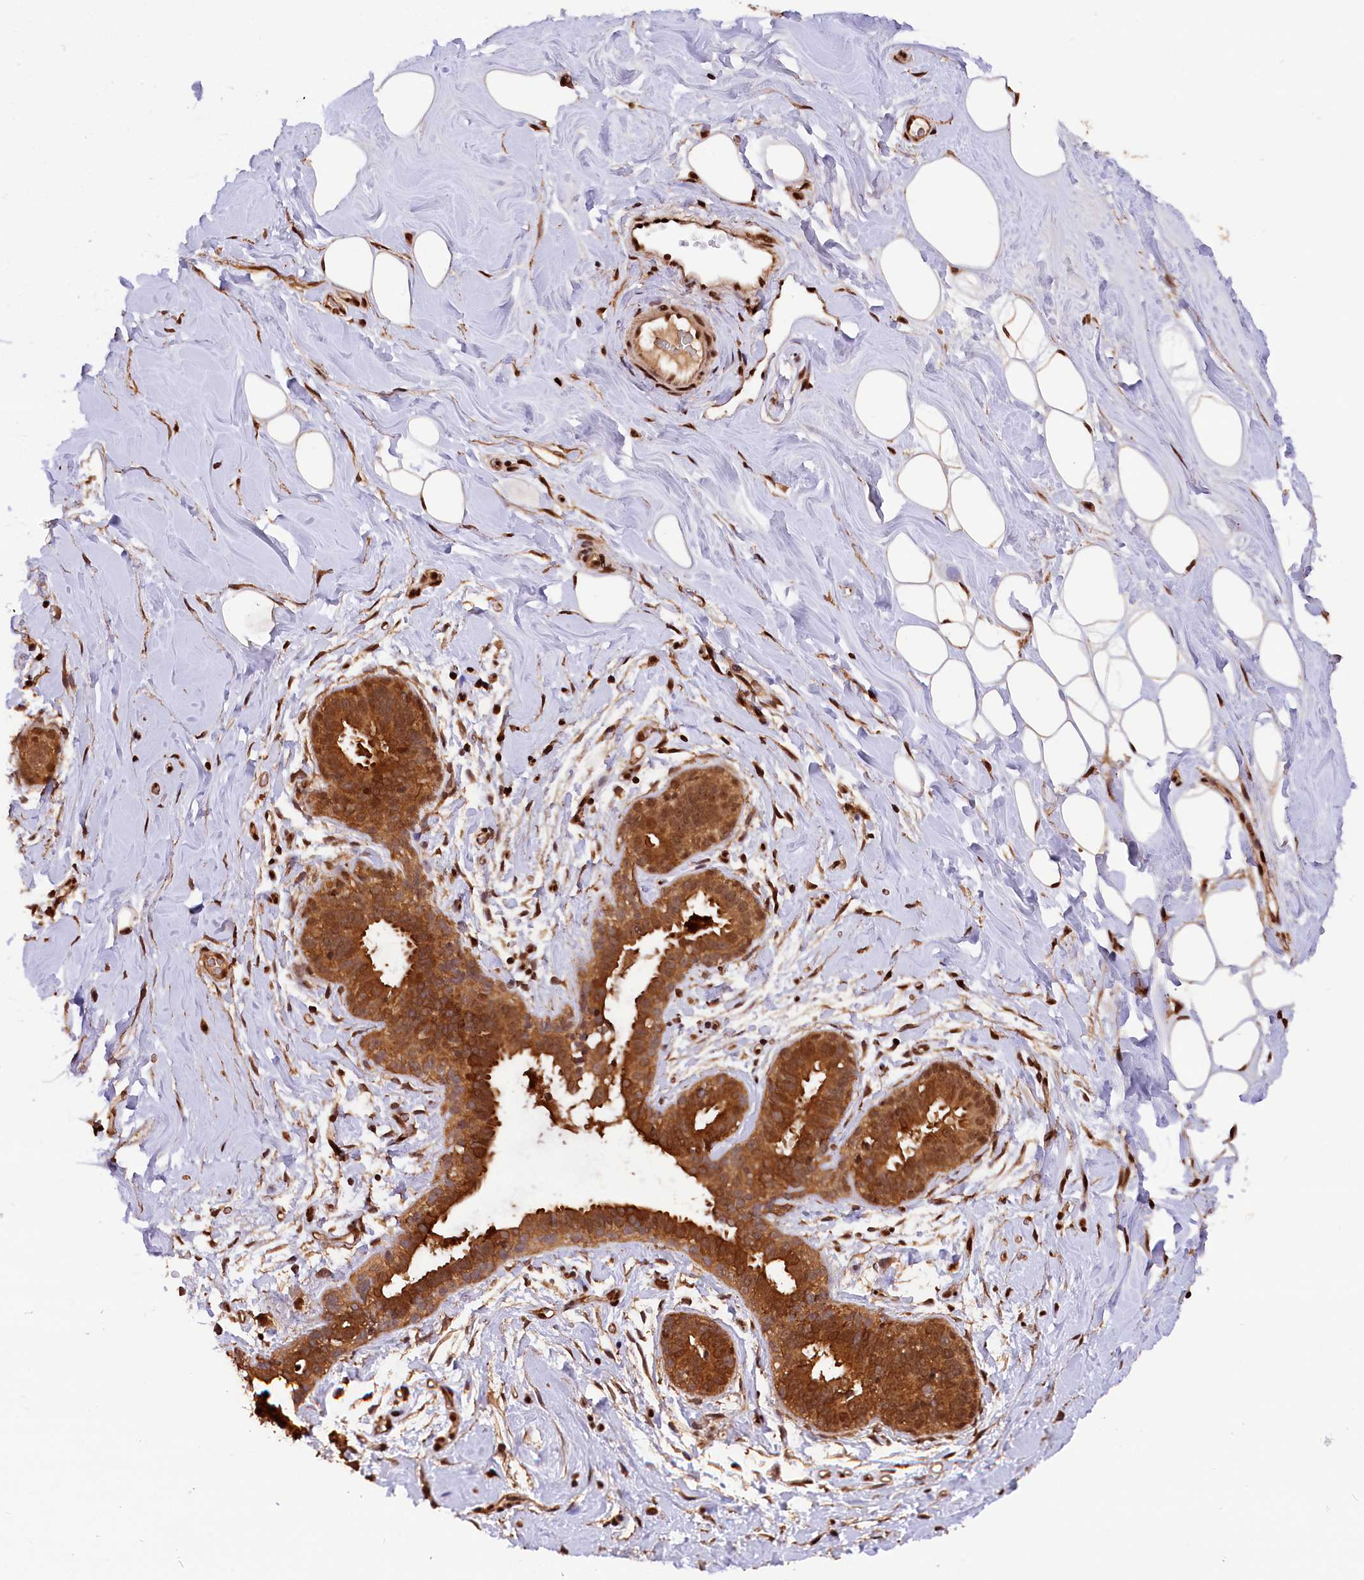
{"staining": {"intensity": "strong", "quantity": ">75%", "location": "cytoplasmic/membranous,nuclear"}, "tissue": "adipose tissue", "cell_type": "Adipocytes", "image_type": "normal", "snomed": [{"axis": "morphology", "description": "Normal tissue, NOS"}, {"axis": "topography", "description": "Breast"}], "caption": "IHC photomicrograph of benign adipose tissue stained for a protein (brown), which displays high levels of strong cytoplasmic/membranous,nuclear staining in about >75% of adipocytes.", "gene": "IST1", "patient": {"sex": "female", "age": 26}}